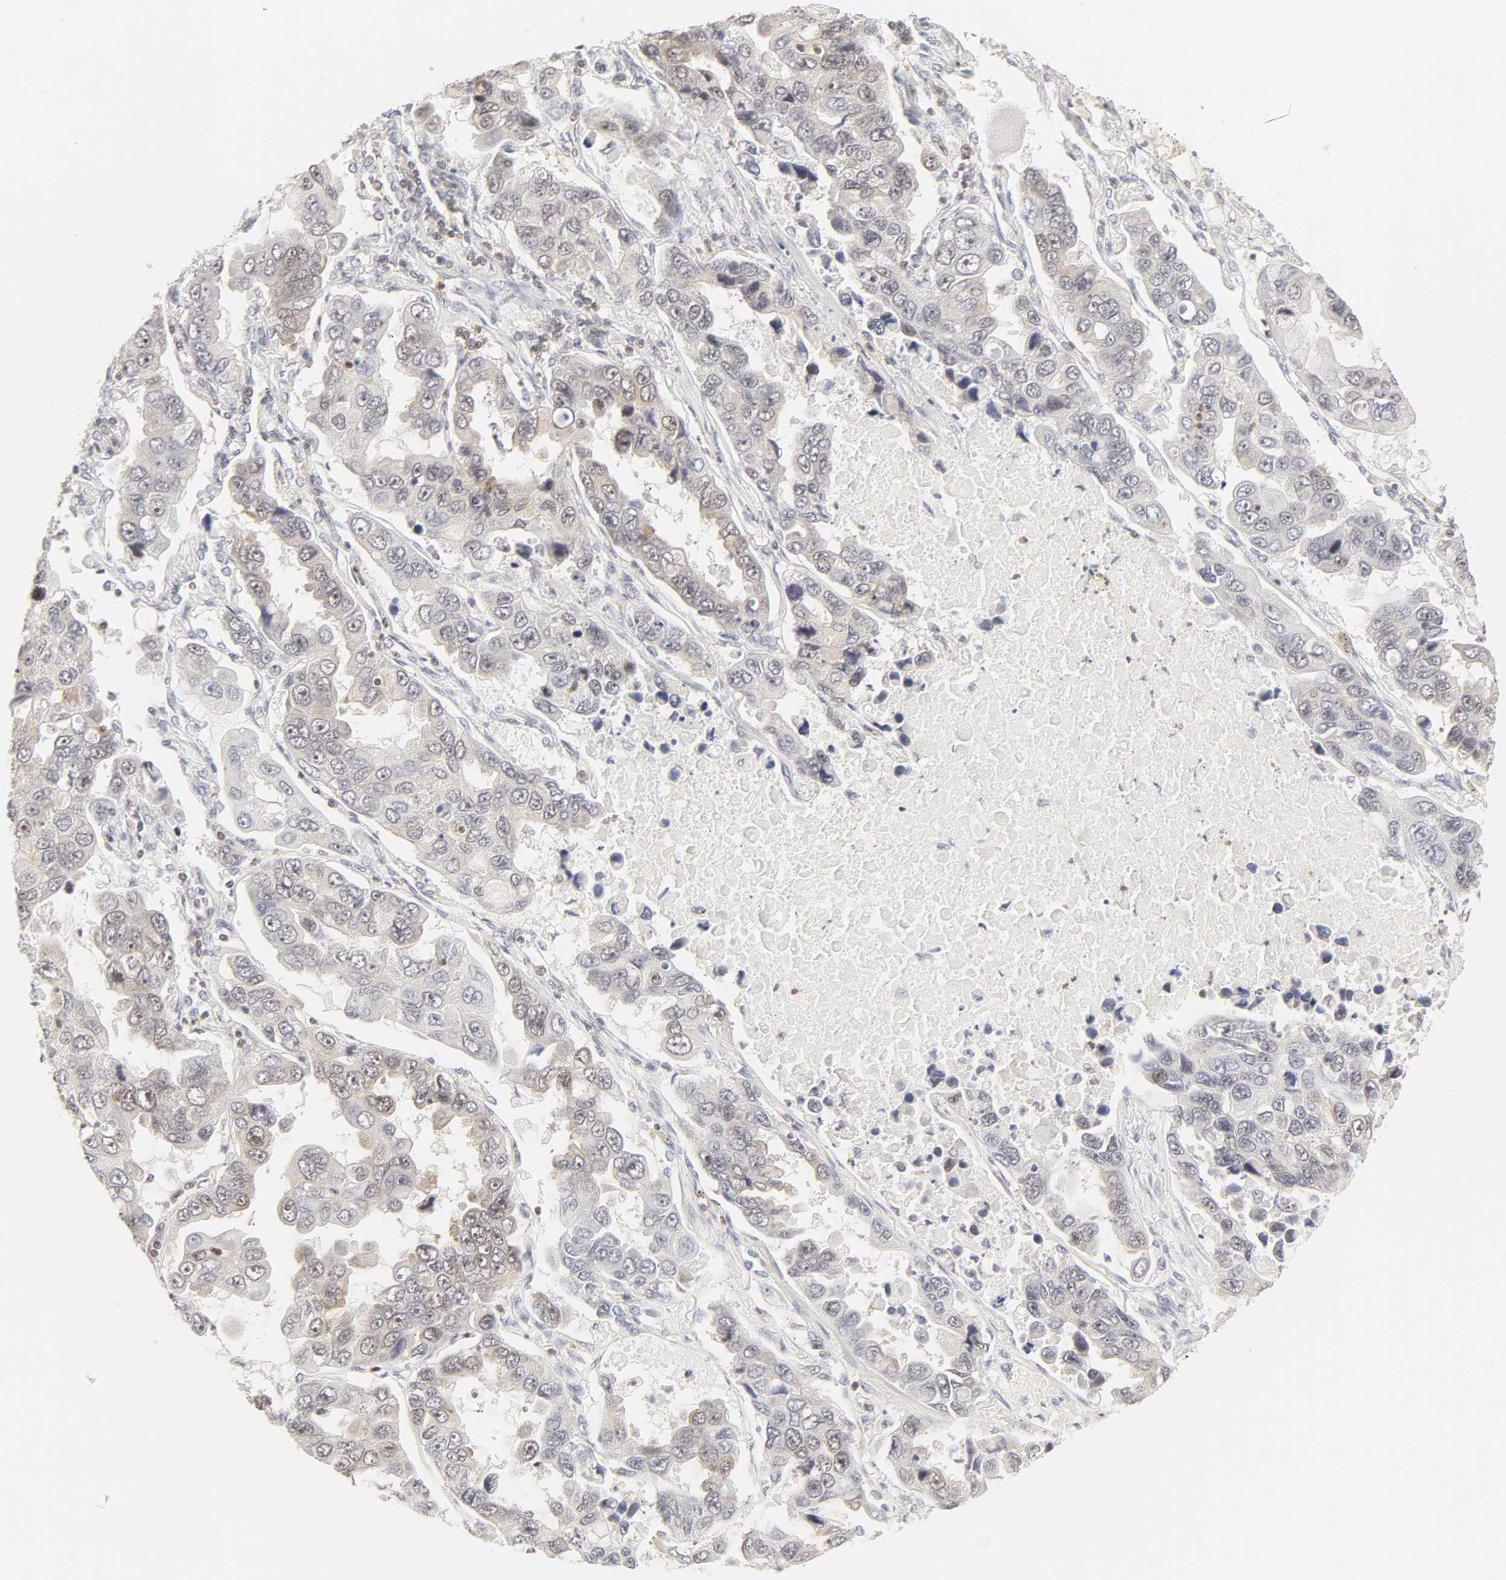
{"staining": {"intensity": "weak", "quantity": "<25%", "location": "cytoplasmic/membranous"}, "tissue": "lung cancer", "cell_type": "Tumor cells", "image_type": "cancer", "snomed": [{"axis": "morphology", "description": "Adenocarcinoma, NOS"}, {"axis": "topography", "description": "Lung"}], "caption": "High power microscopy photomicrograph of an immunohistochemistry photomicrograph of lung cancer (adenocarcinoma), revealing no significant positivity in tumor cells.", "gene": "KIF2A", "patient": {"sex": "male", "age": 64}}